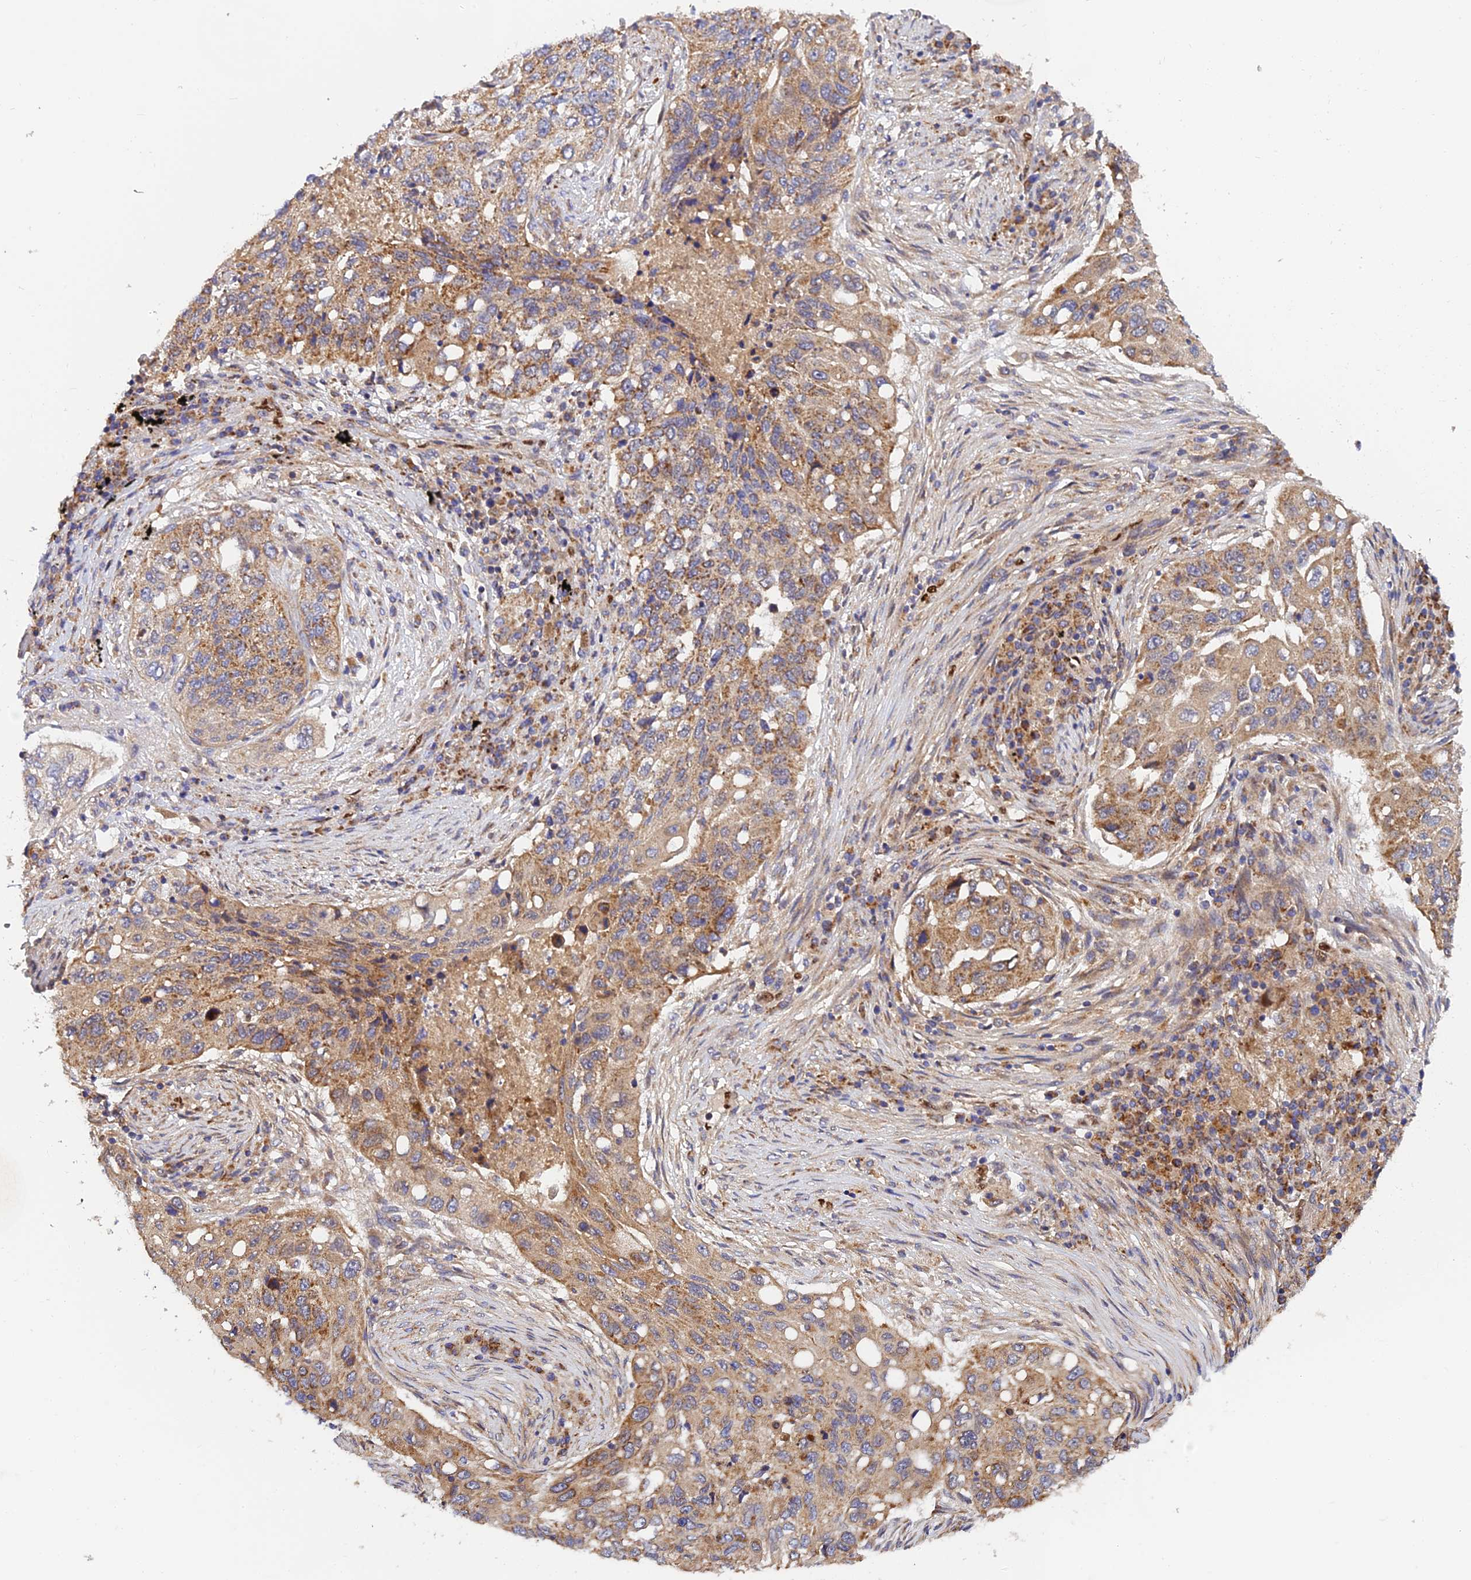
{"staining": {"intensity": "moderate", "quantity": ">75%", "location": "cytoplasmic/membranous"}, "tissue": "lung cancer", "cell_type": "Tumor cells", "image_type": "cancer", "snomed": [{"axis": "morphology", "description": "Squamous cell carcinoma, NOS"}, {"axis": "topography", "description": "Lung"}], "caption": "The histopathology image reveals a brown stain indicating the presence of a protein in the cytoplasmic/membranous of tumor cells in squamous cell carcinoma (lung).", "gene": "PODNL1", "patient": {"sex": "female", "age": 63}}